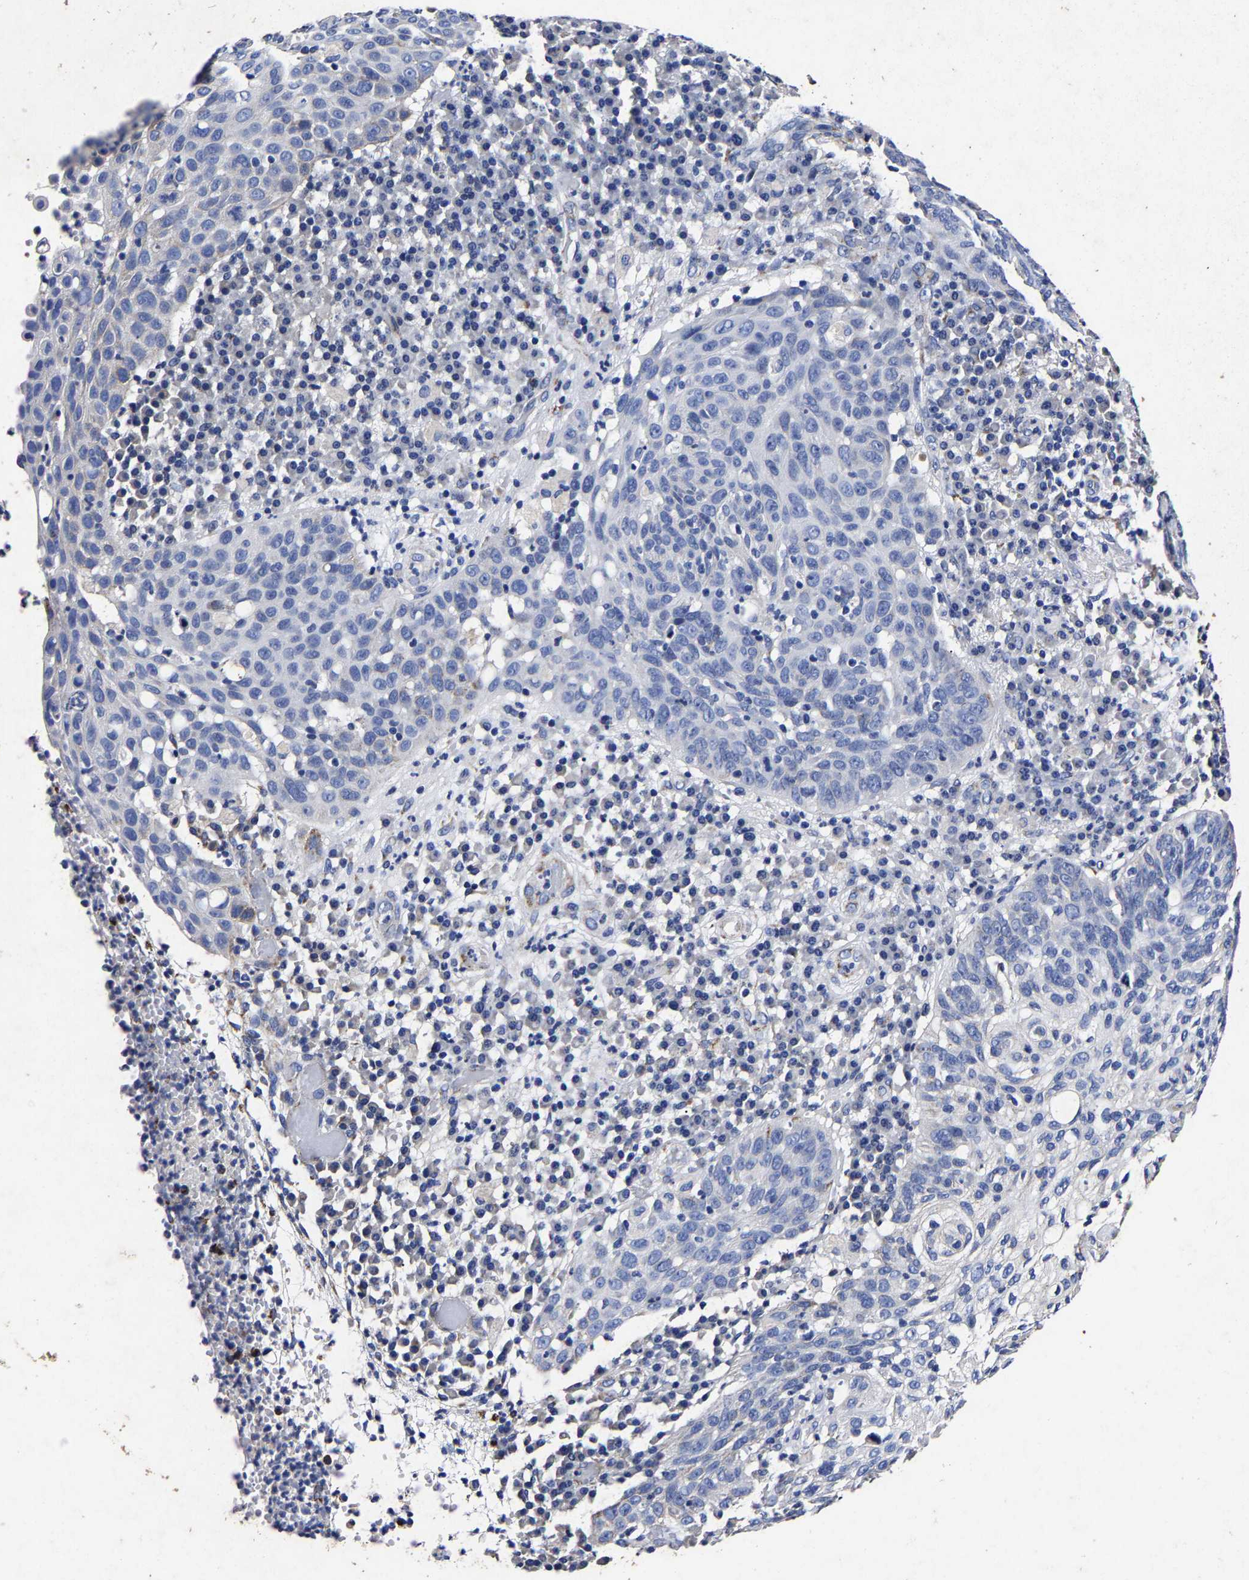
{"staining": {"intensity": "negative", "quantity": "none", "location": "none"}, "tissue": "skin cancer", "cell_type": "Tumor cells", "image_type": "cancer", "snomed": [{"axis": "morphology", "description": "Squamous cell carcinoma in situ, NOS"}, {"axis": "morphology", "description": "Squamous cell carcinoma, NOS"}, {"axis": "topography", "description": "Skin"}], "caption": "Immunohistochemistry (IHC) of human skin squamous cell carcinoma demonstrates no positivity in tumor cells.", "gene": "AASS", "patient": {"sex": "male", "age": 93}}